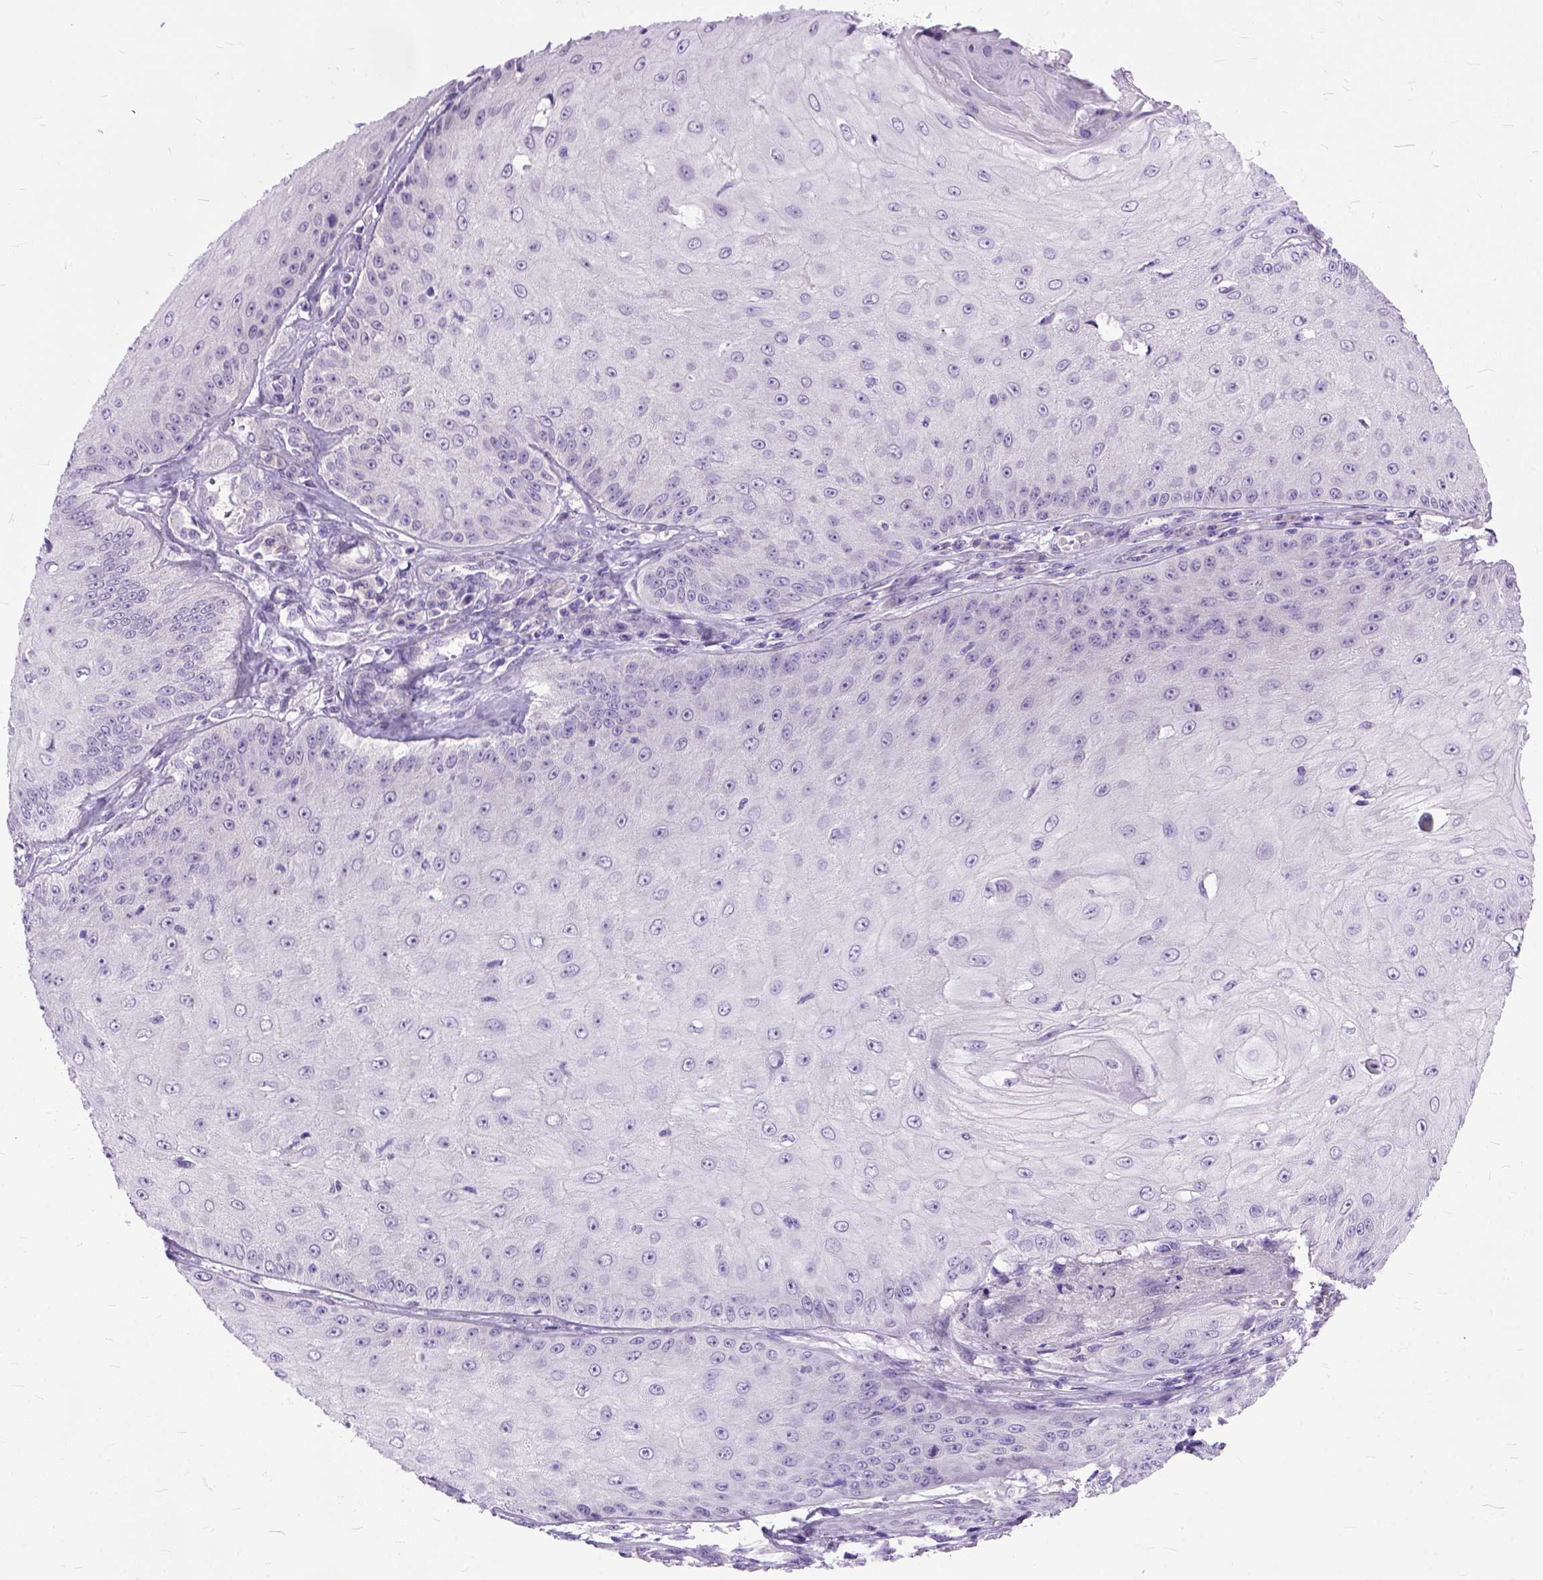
{"staining": {"intensity": "negative", "quantity": "none", "location": "none"}, "tissue": "skin cancer", "cell_type": "Tumor cells", "image_type": "cancer", "snomed": [{"axis": "morphology", "description": "Squamous cell carcinoma, NOS"}, {"axis": "topography", "description": "Skin"}], "caption": "Histopathology image shows no significant protein positivity in tumor cells of skin cancer (squamous cell carcinoma).", "gene": "TCEAL7", "patient": {"sex": "male", "age": 70}}